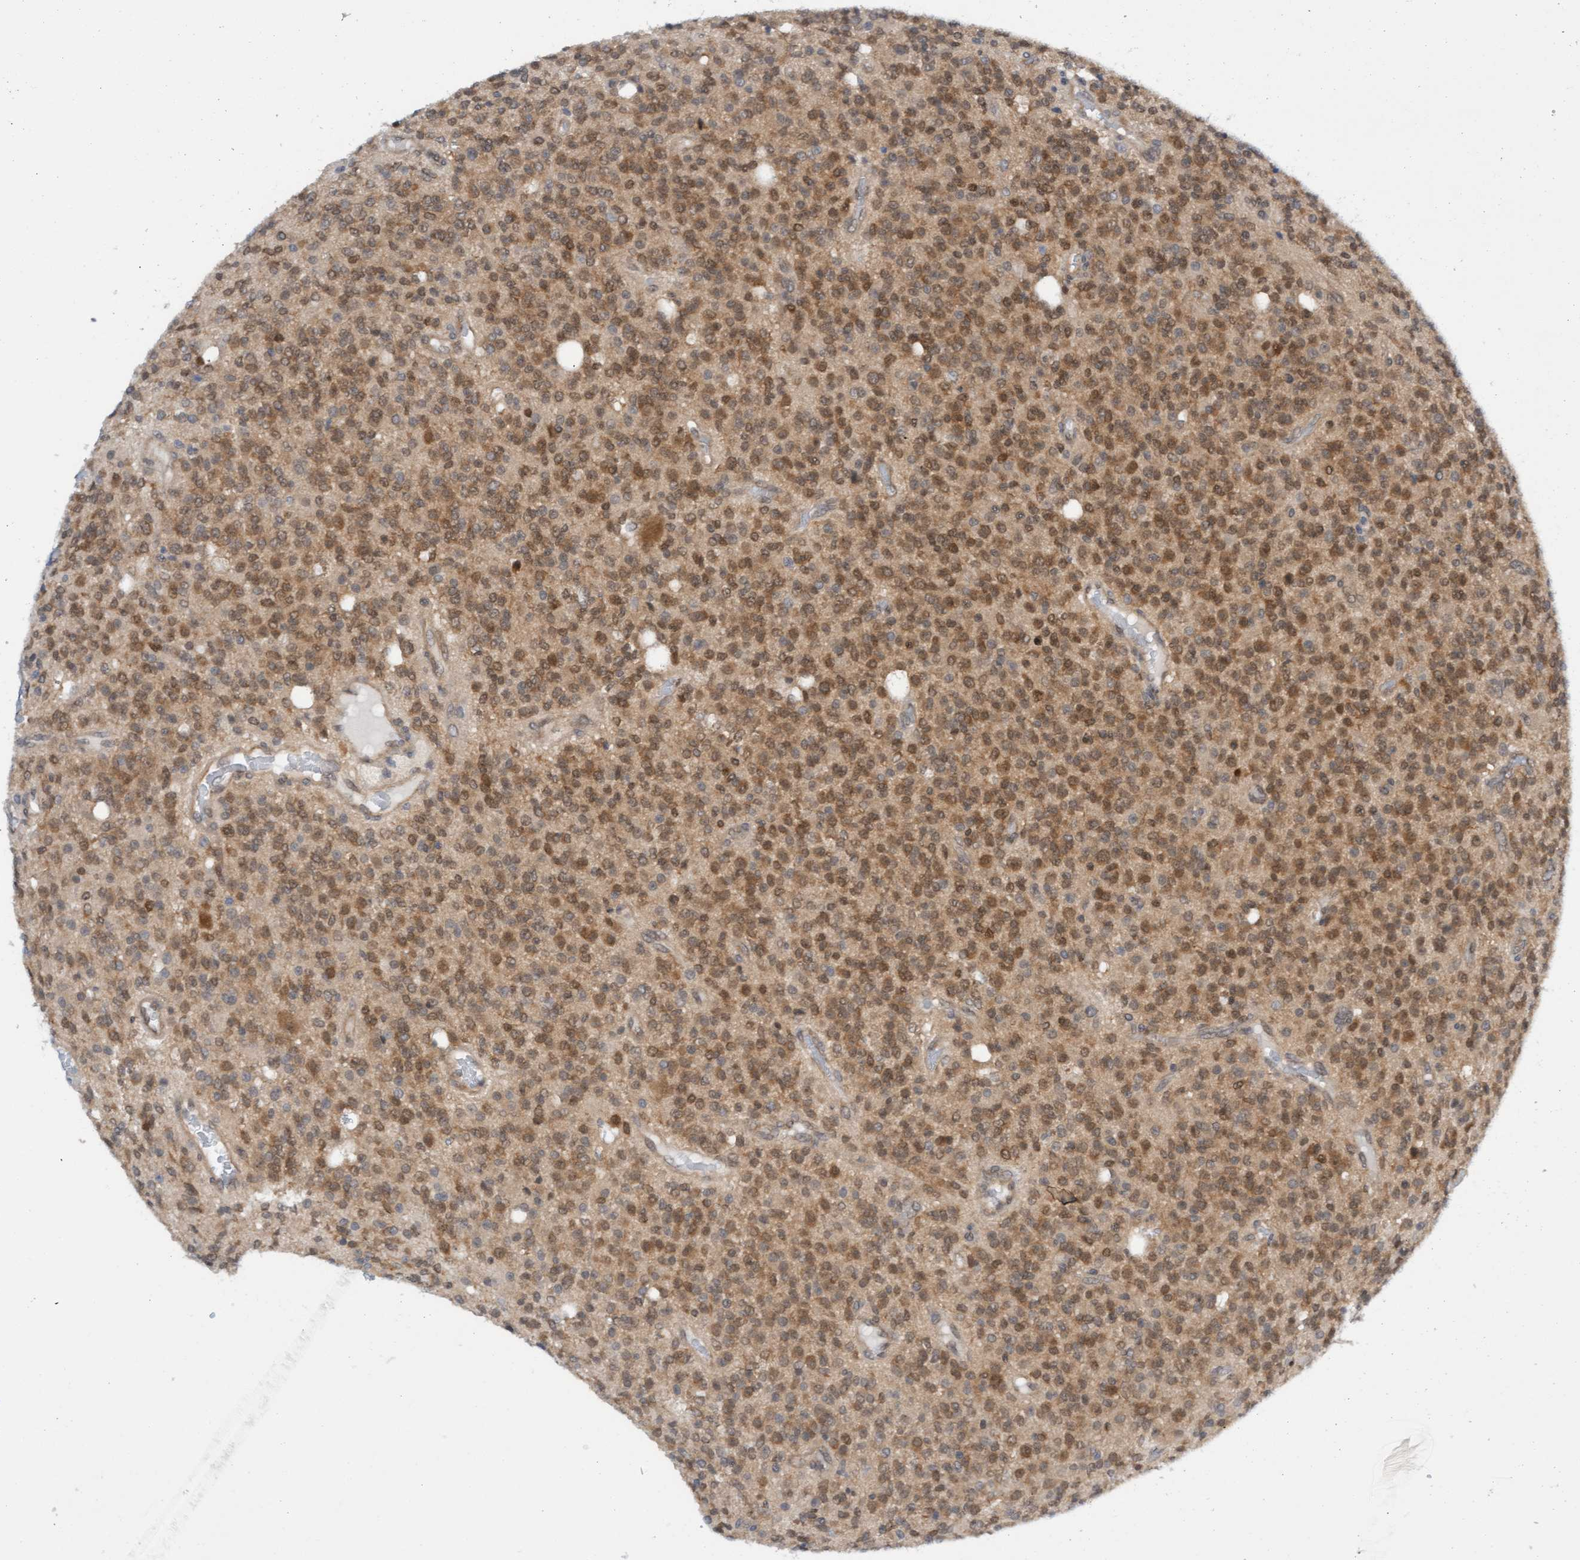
{"staining": {"intensity": "moderate", "quantity": ">75%", "location": "cytoplasmic/membranous"}, "tissue": "glioma", "cell_type": "Tumor cells", "image_type": "cancer", "snomed": [{"axis": "morphology", "description": "Glioma, malignant, High grade"}, {"axis": "topography", "description": "Brain"}], "caption": "Immunohistochemistry (DAB) staining of glioma shows moderate cytoplasmic/membranous protein positivity in about >75% of tumor cells.", "gene": "AMZ2", "patient": {"sex": "male", "age": 34}}